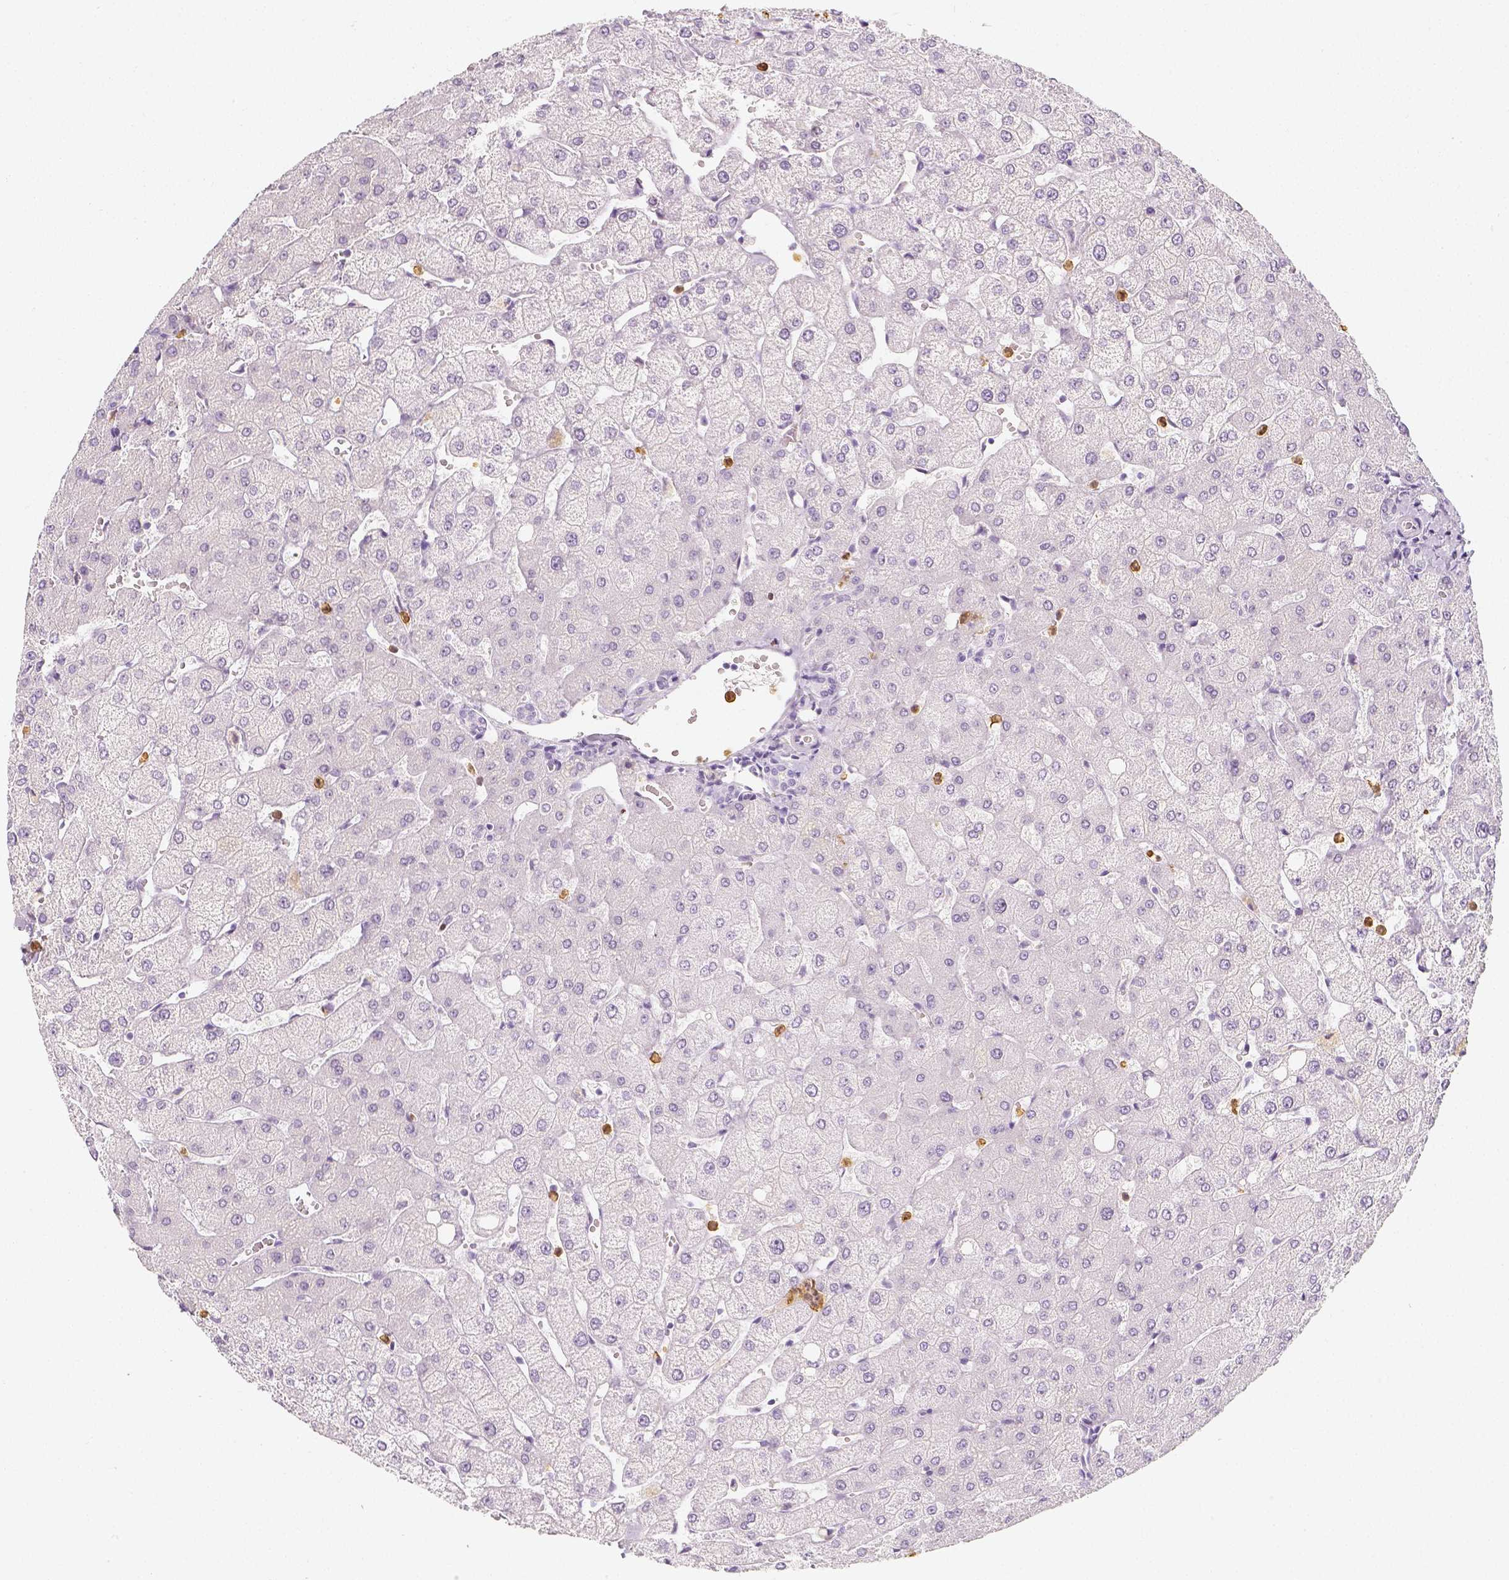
{"staining": {"intensity": "negative", "quantity": "none", "location": "none"}, "tissue": "liver", "cell_type": "Cholangiocytes", "image_type": "normal", "snomed": [{"axis": "morphology", "description": "Normal tissue, NOS"}, {"axis": "topography", "description": "Liver"}], "caption": "Human liver stained for a protein using immunohistochemistry demonstrates no expression in cholangiocytes.", "gene": "NECAB2", "patient": {"sex": "female", "age": 54}}